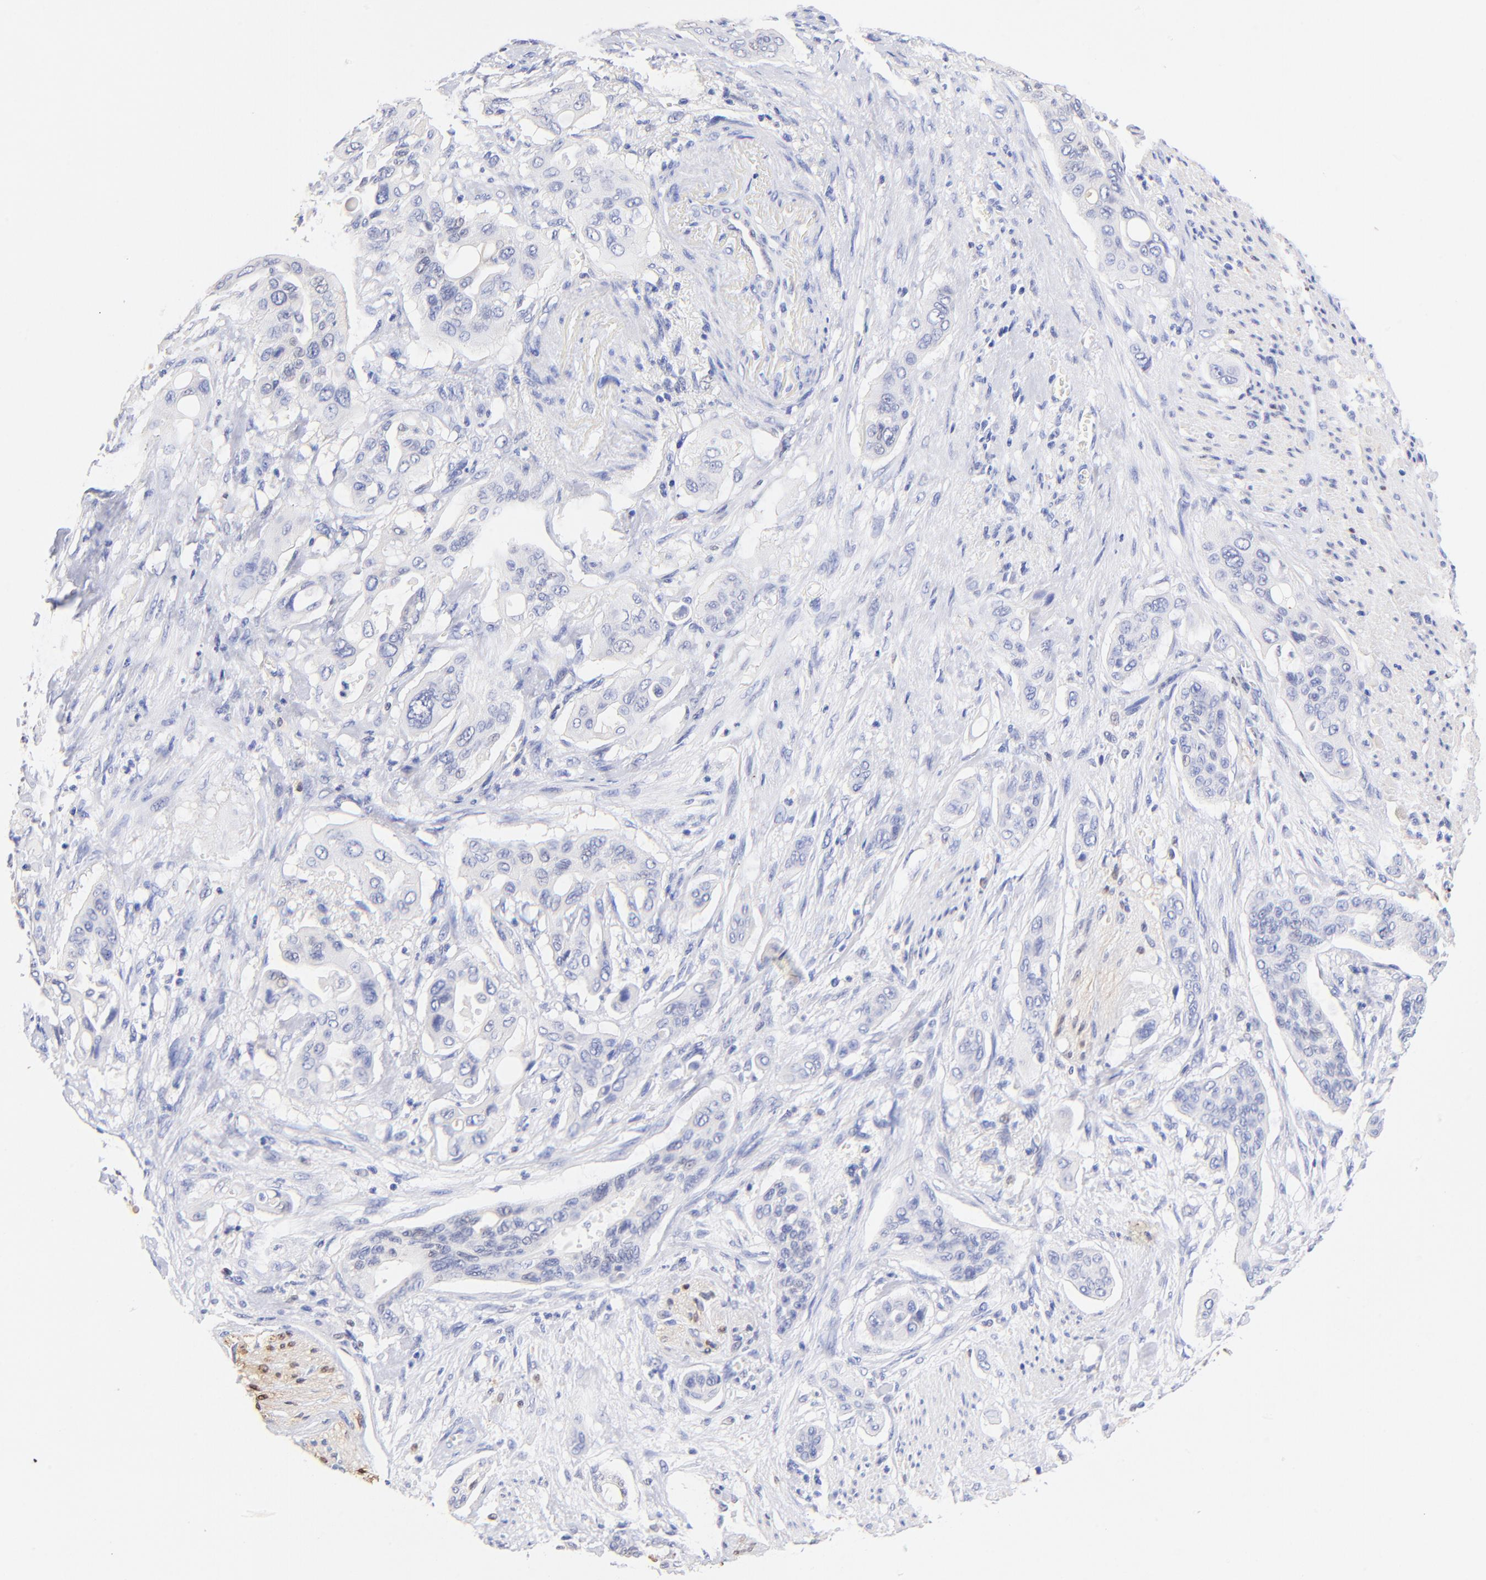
{"staining": {"intensity": "negative", "quantity": "none", "location": "none"}, "tissue": "pancreatic cancer", "cell_type": "Tumor cells", "image_type": "cancer", "snomed": [{"axis": "morphology", "description": "Adenocarcinoma, NOS"}, {"axis": "topography", "description": "Pancreas"}], "caption": "Pancreatic cancer stained for a protein using immunohistochemistry (IHC) exhibits no positivity tumor cells.", "gene": "ALDH1A1", "patient": {"sex": "male", "age": 77}}